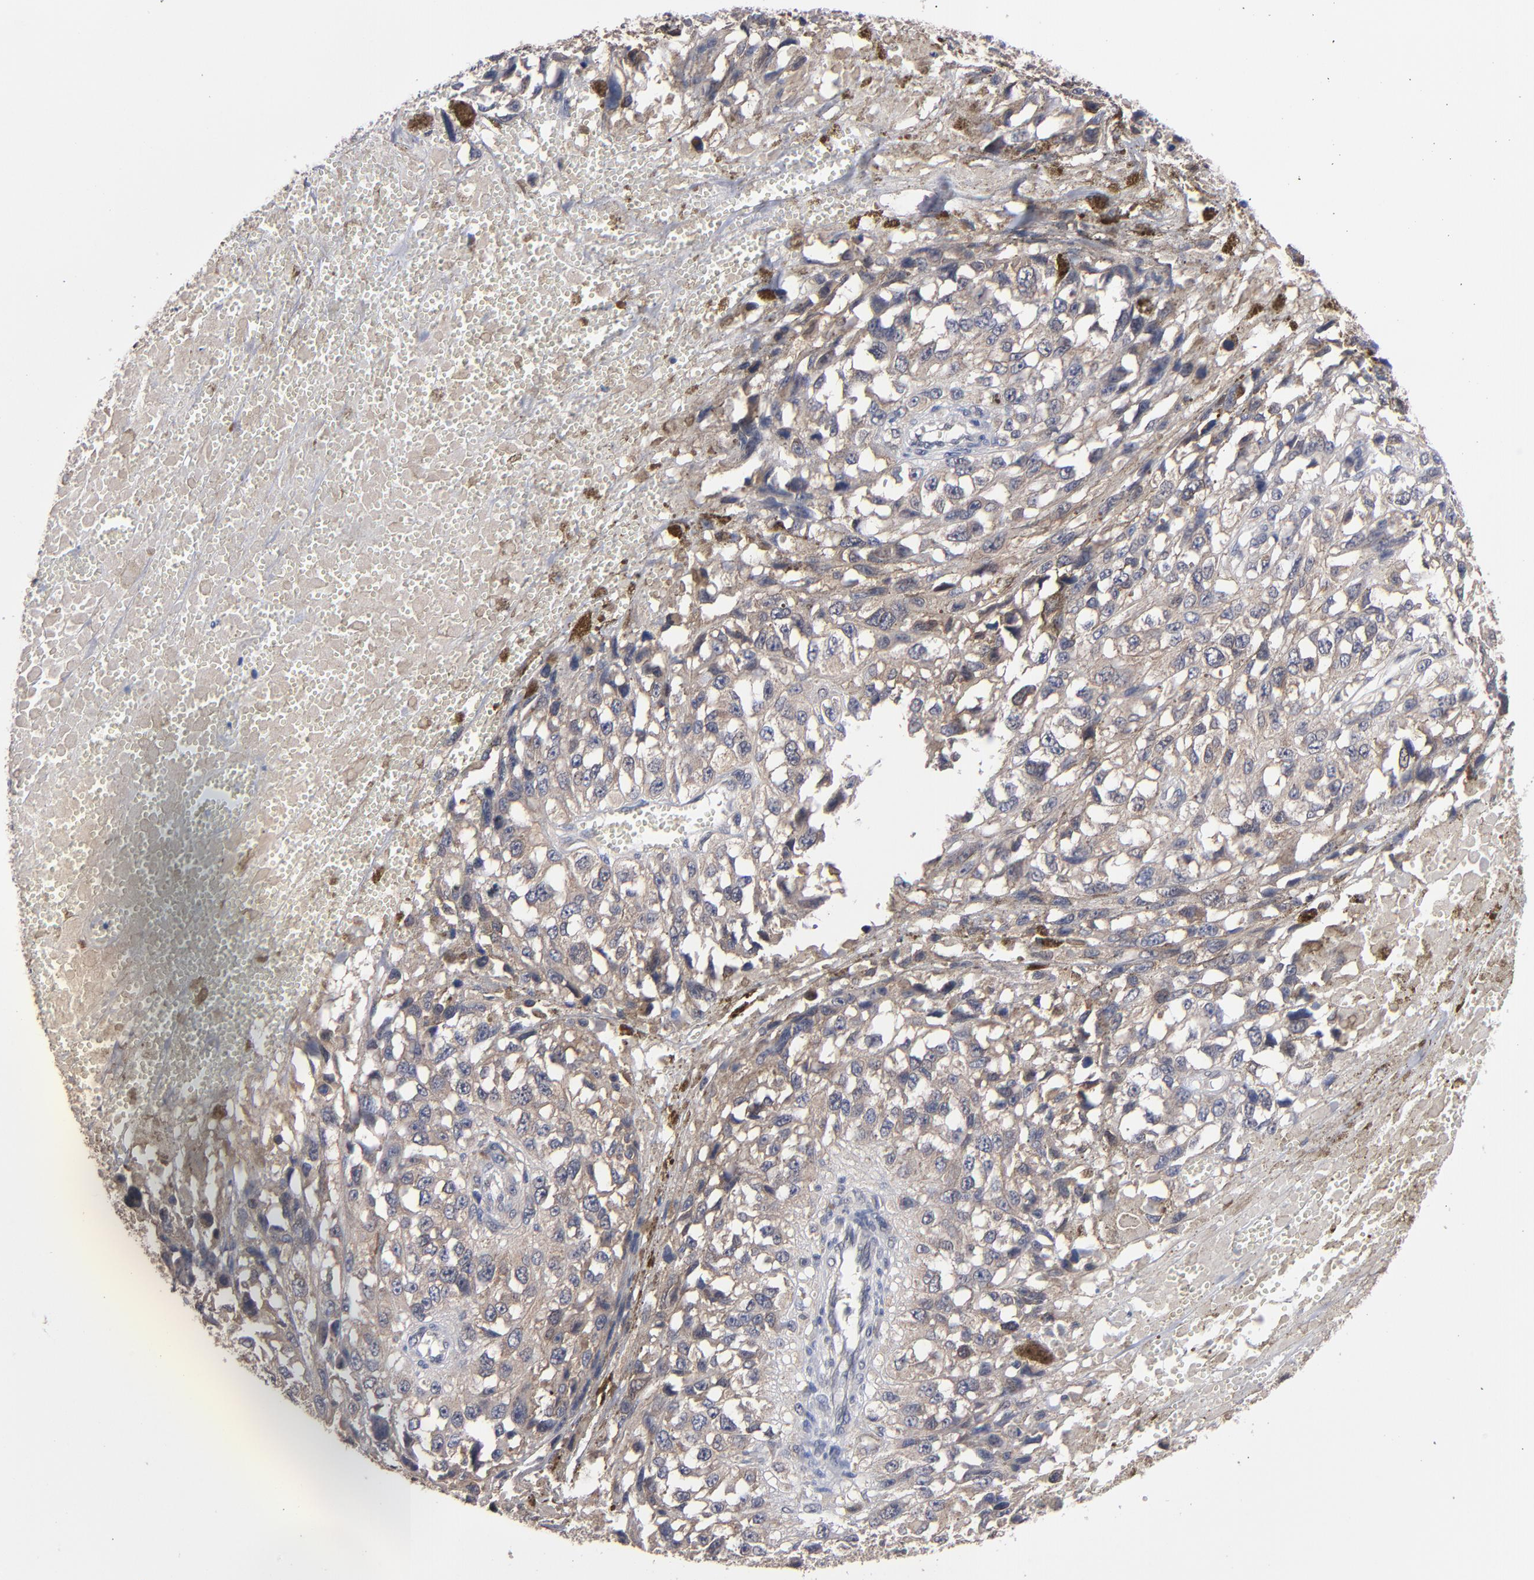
{"staining": {"intensity": "weak", "quantity": "25%-75%", "location": "cytoplasmic/membranous"}, "tissue": "melanoma", "cell_type": "Tumor cells", "image_type": "cancer", "snomed": [{"axis": "morphology", "description": "Malignant melanoma, Metastatic site"}, {"axis": "topography", "description": "Lymph node"}], "caption": "Protein staining demonstrates weak cytoplasmic/membranous positivity in approximately 25%-75% of tumor cells in malignant melanoma (metastatic site).", "gene": "ALG13", "patient": {"sex": "male", "age": 59}}